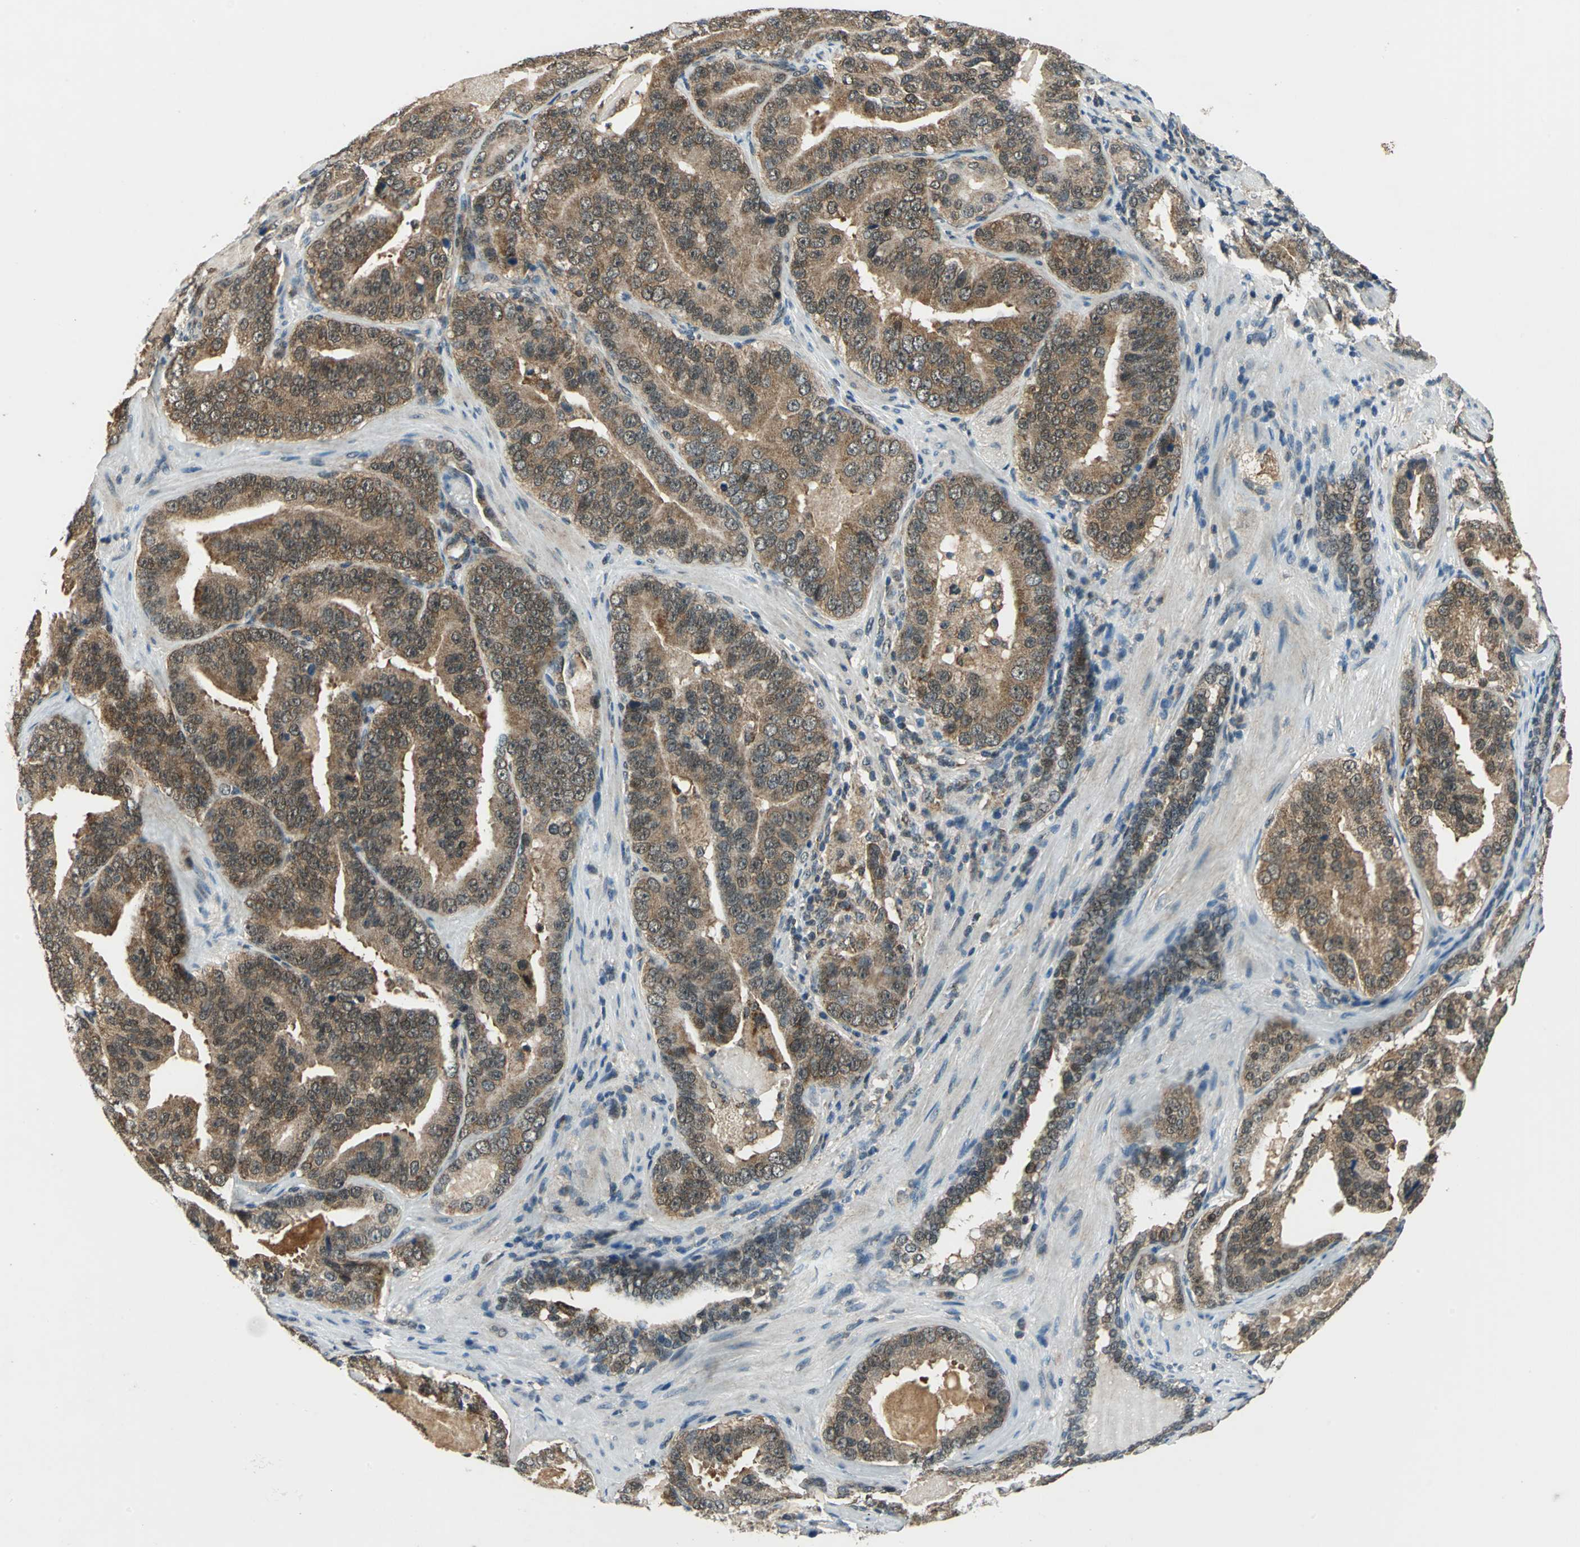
{"staining": {"intensity": "moderate", "quantity": ">75%", "location": "cytoplasmic/membranous"}, "tissue": "prostate cancer", "cell_type": "Tumor cells", "image_type": "cancer", "snomed": [{"axis": "morphology", "description": "Adenocarcinoma, Low grade"}, {"axis": "topography", "description": "Prostate"}], "caption": "A micrograph of human prostate cancer (adenocarcinoma (low-grade)) stained for a protein displays moderate cytoplasmic/membranous brown staining in tumor cells. The staining was performed using DAB (3,3'-diaminobenzidine) to visualize the protein expression in brown, while the nuclei were stained in blue with hematoxylin (Magnification: 20x).", "gene": "NUDT2", "patient": {"sex": "male", "age": 59}}